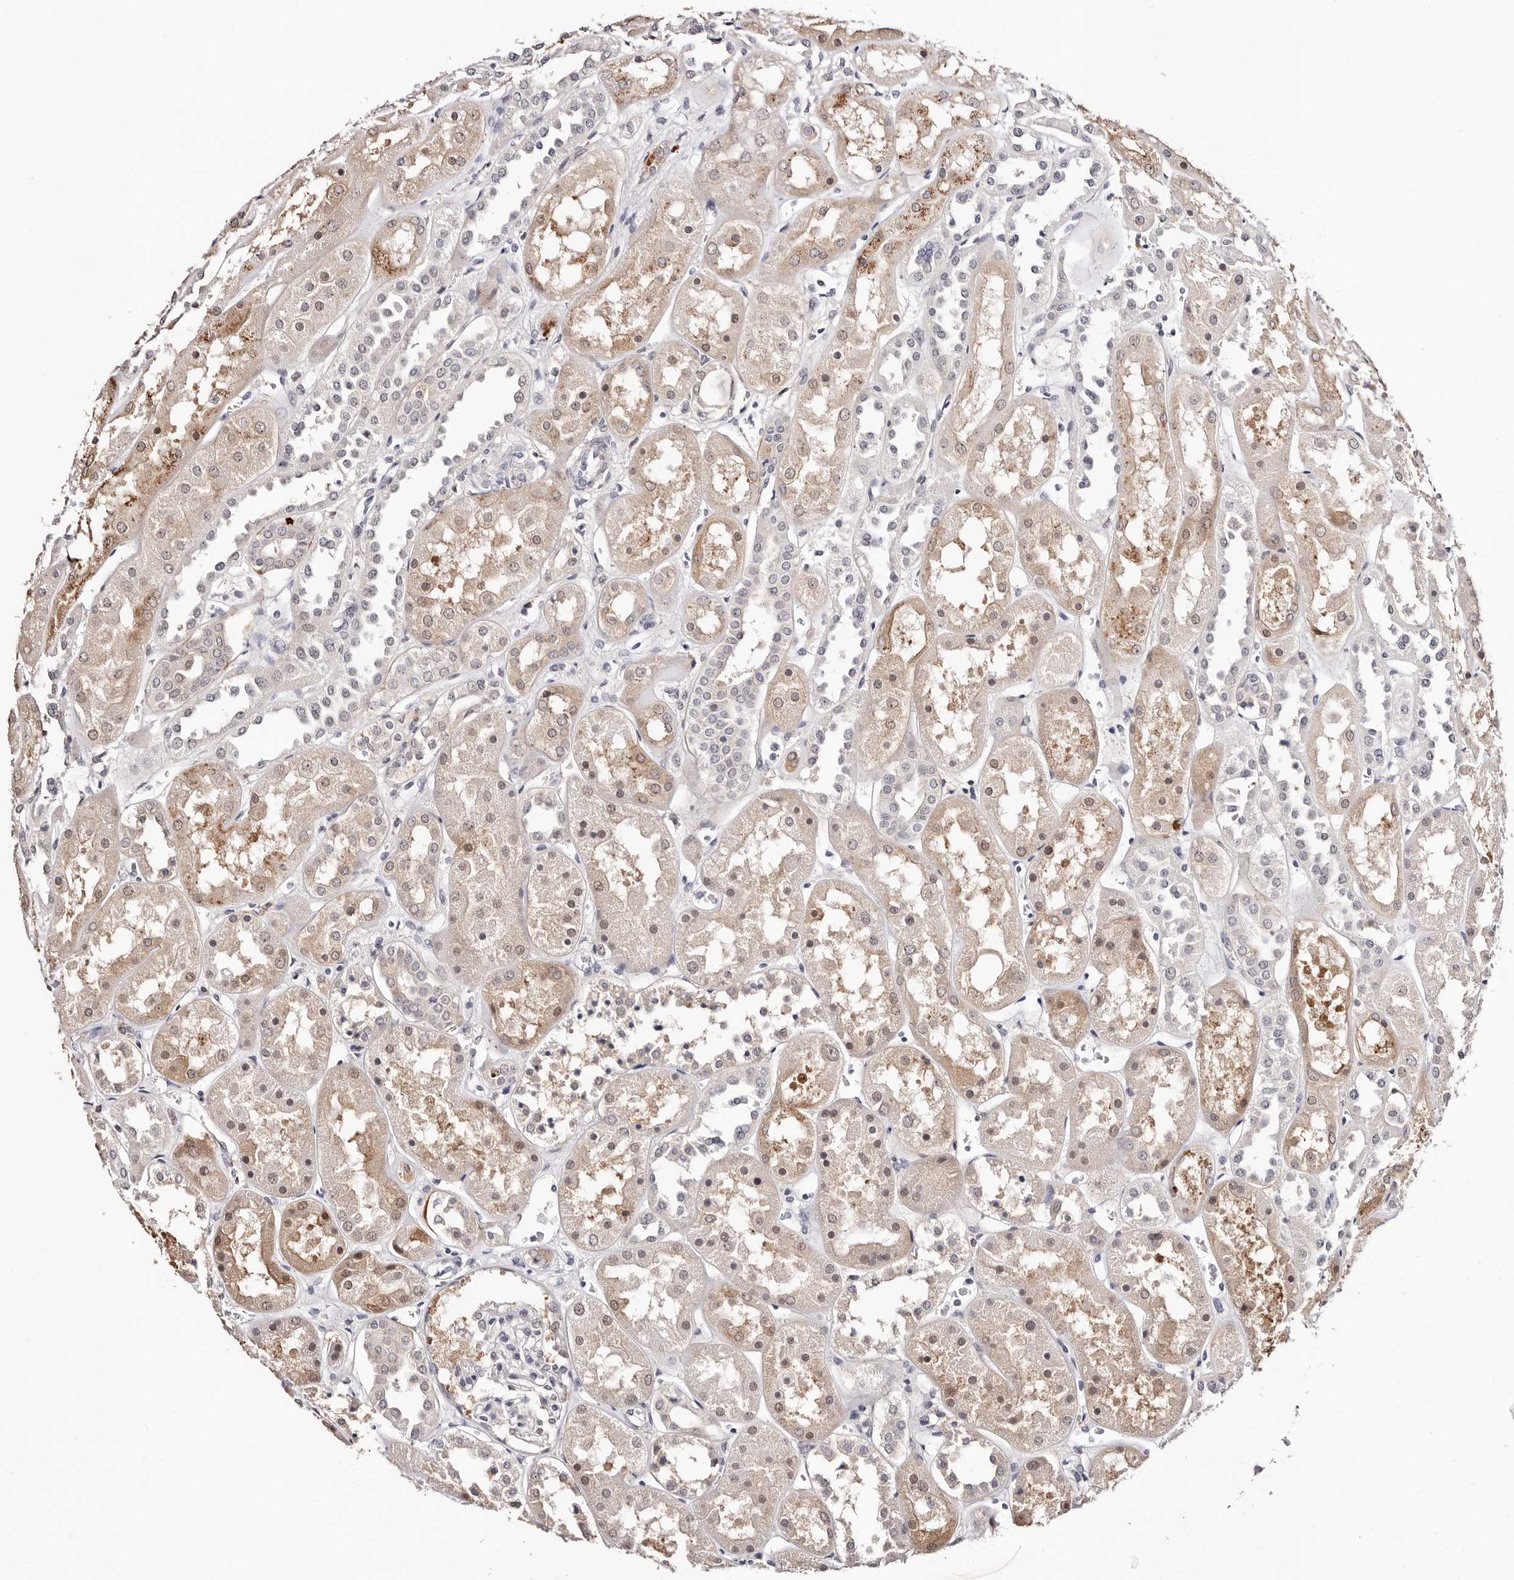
{"staining": {"intensity": "weak", "quantity": "<25%", "location": "nuclear"}, "tissue": "kidney", "cell_type": "Cells in glomeruli", "image_type": "normal", "snomed": [{"axis": "morphology", "description": "Normal tissue, NOS"}, {"axis": "topography", "description": "Kidney"}], "caption": "Immunohistochemistry photomicrograph of unremarkable kidney stained for a protein (brown), which exhibits no positivity in cells in glomeruli.", "gene": "TYW3", "patient": {"sex": "male", "age": 70}}